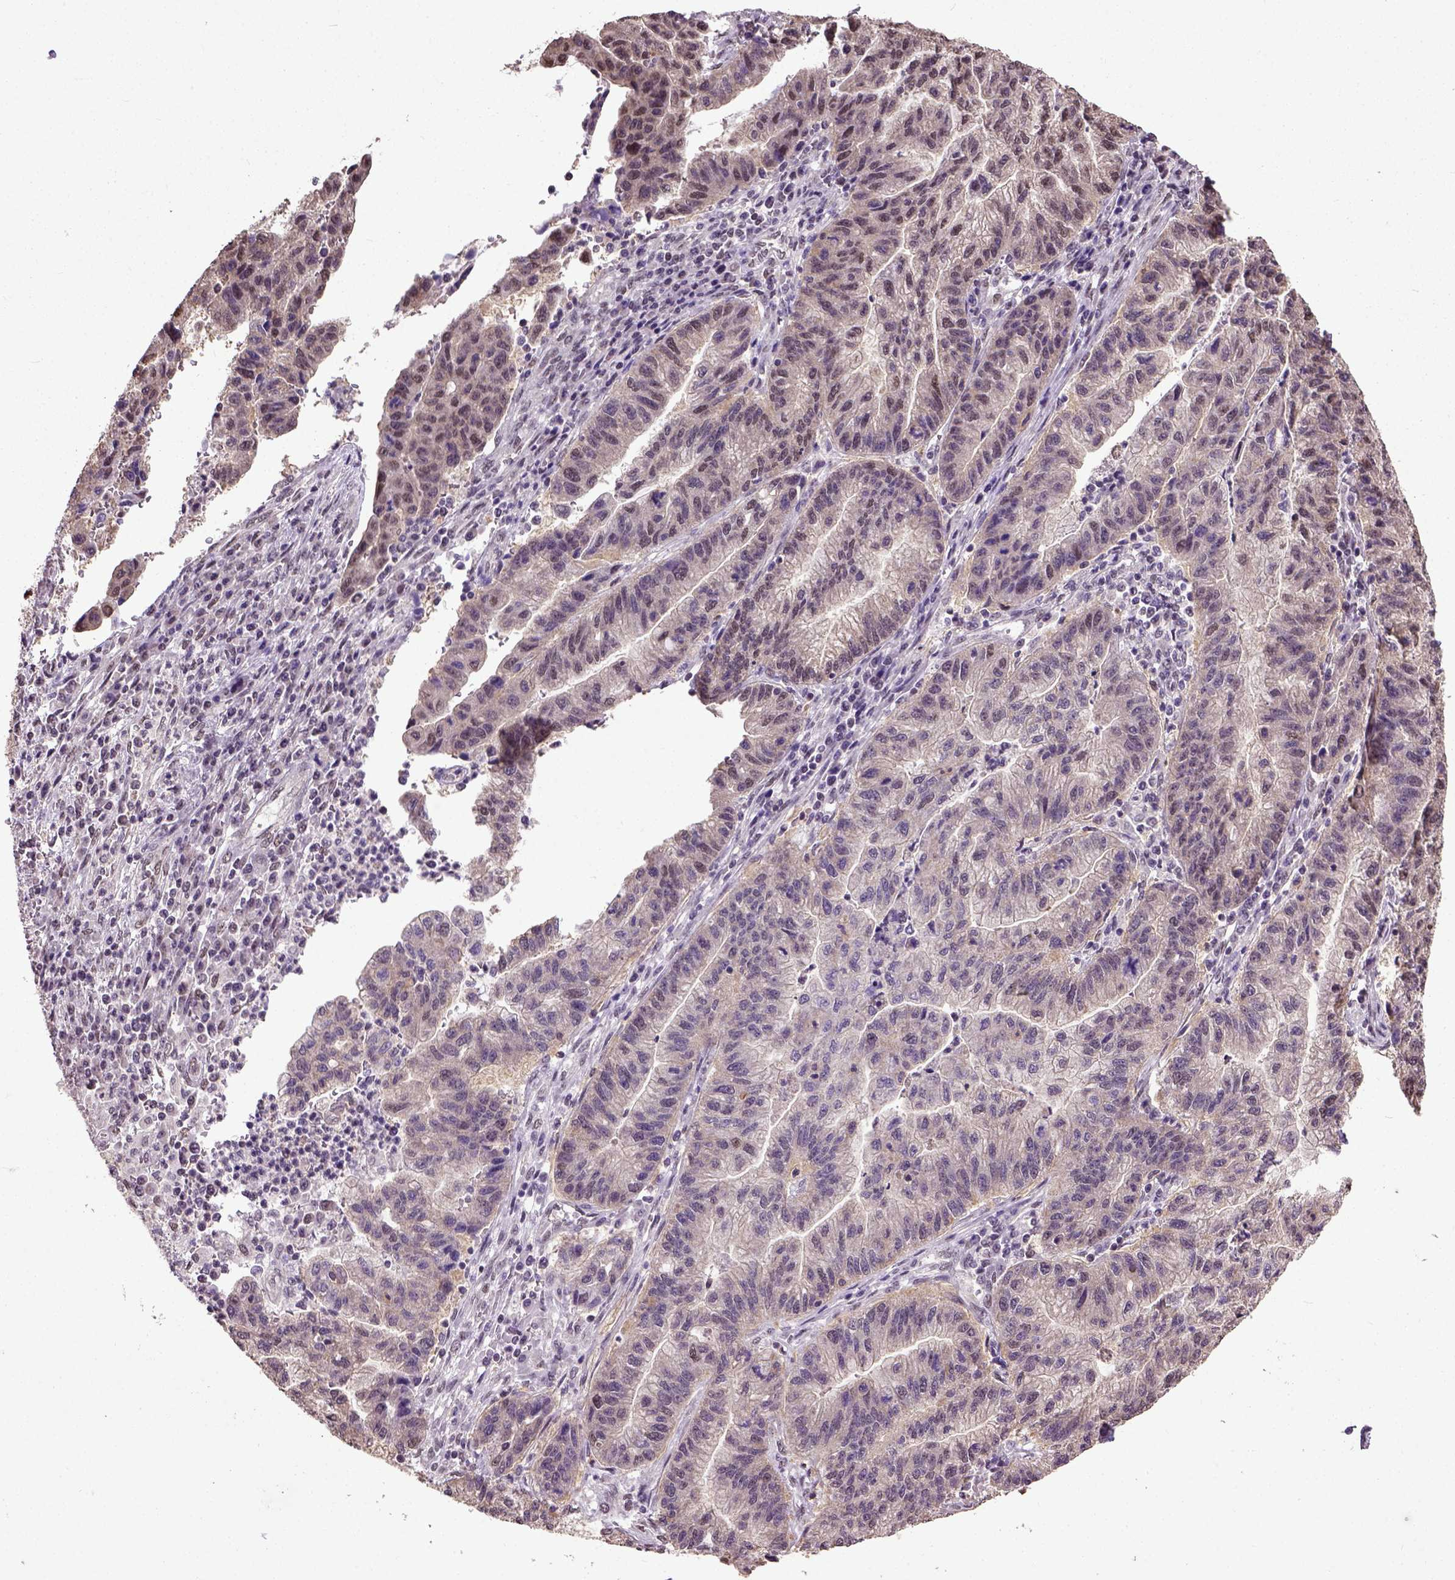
{"staining": {"intensity": "moderate", "quantity": "<25%", "location": "nuclear"}, "tissue": "stomach cancer", "cell_type": "Tumor cells", "image_type": "cancer", "snomed": [{"axis": "morphology", "description": "Adenocarcinoma, NOS"}, {"axis": "topography", "description": "Stomach"}], "caption": "Stomach cancer stained with immunohistochemistry (IHC) displays moderate nuclear staining in approximately <25% of tumor cells. The staining was performed using DAB (3,3'-diaminobenzidine), with brown indicating positive protein expression. Nuclei are stained blue with hematoxylin.", "gene": "UBA3", "patient": {"sex": "male", "age": 83}}